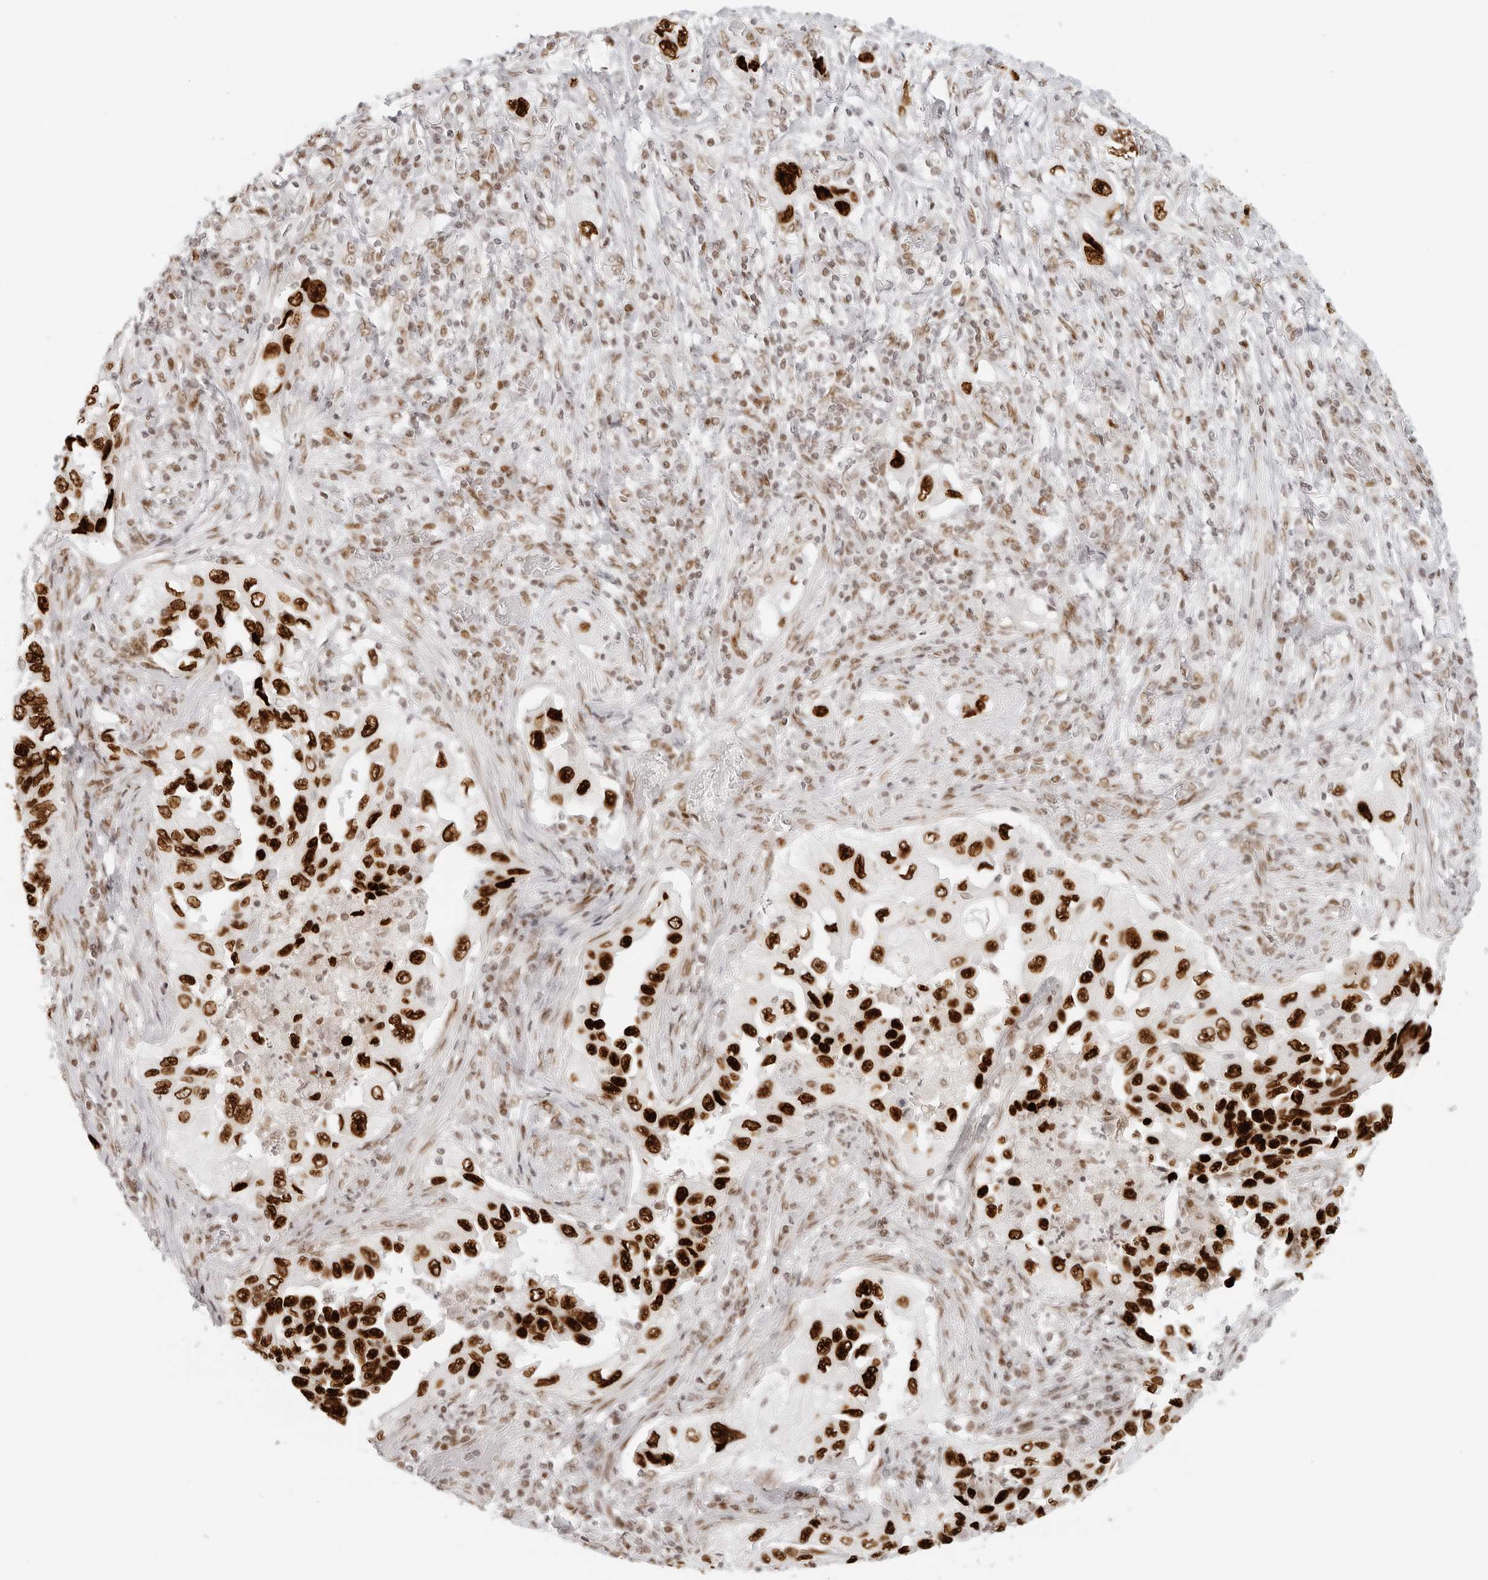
{"staining": {"intensity": "strong", "quantity": ">75%", "location": "nuclear"}, "tissue": "lung cancer", "cell_type": "Tumor cells", "image_type": "cancer", "snomed": [{"axis": "morphology", "description": "Adenocarcinoma, NOS"}, {"axis": "topography", "description": "Lung"}], "caption": "A histopathology image showing strong nuclear expression in about >75% of tumor cells in lung cancer, as visualized by brown immunohistochemical staining.", "gene": "RCC1", "patient": {"sex": "female", "age": 51}}